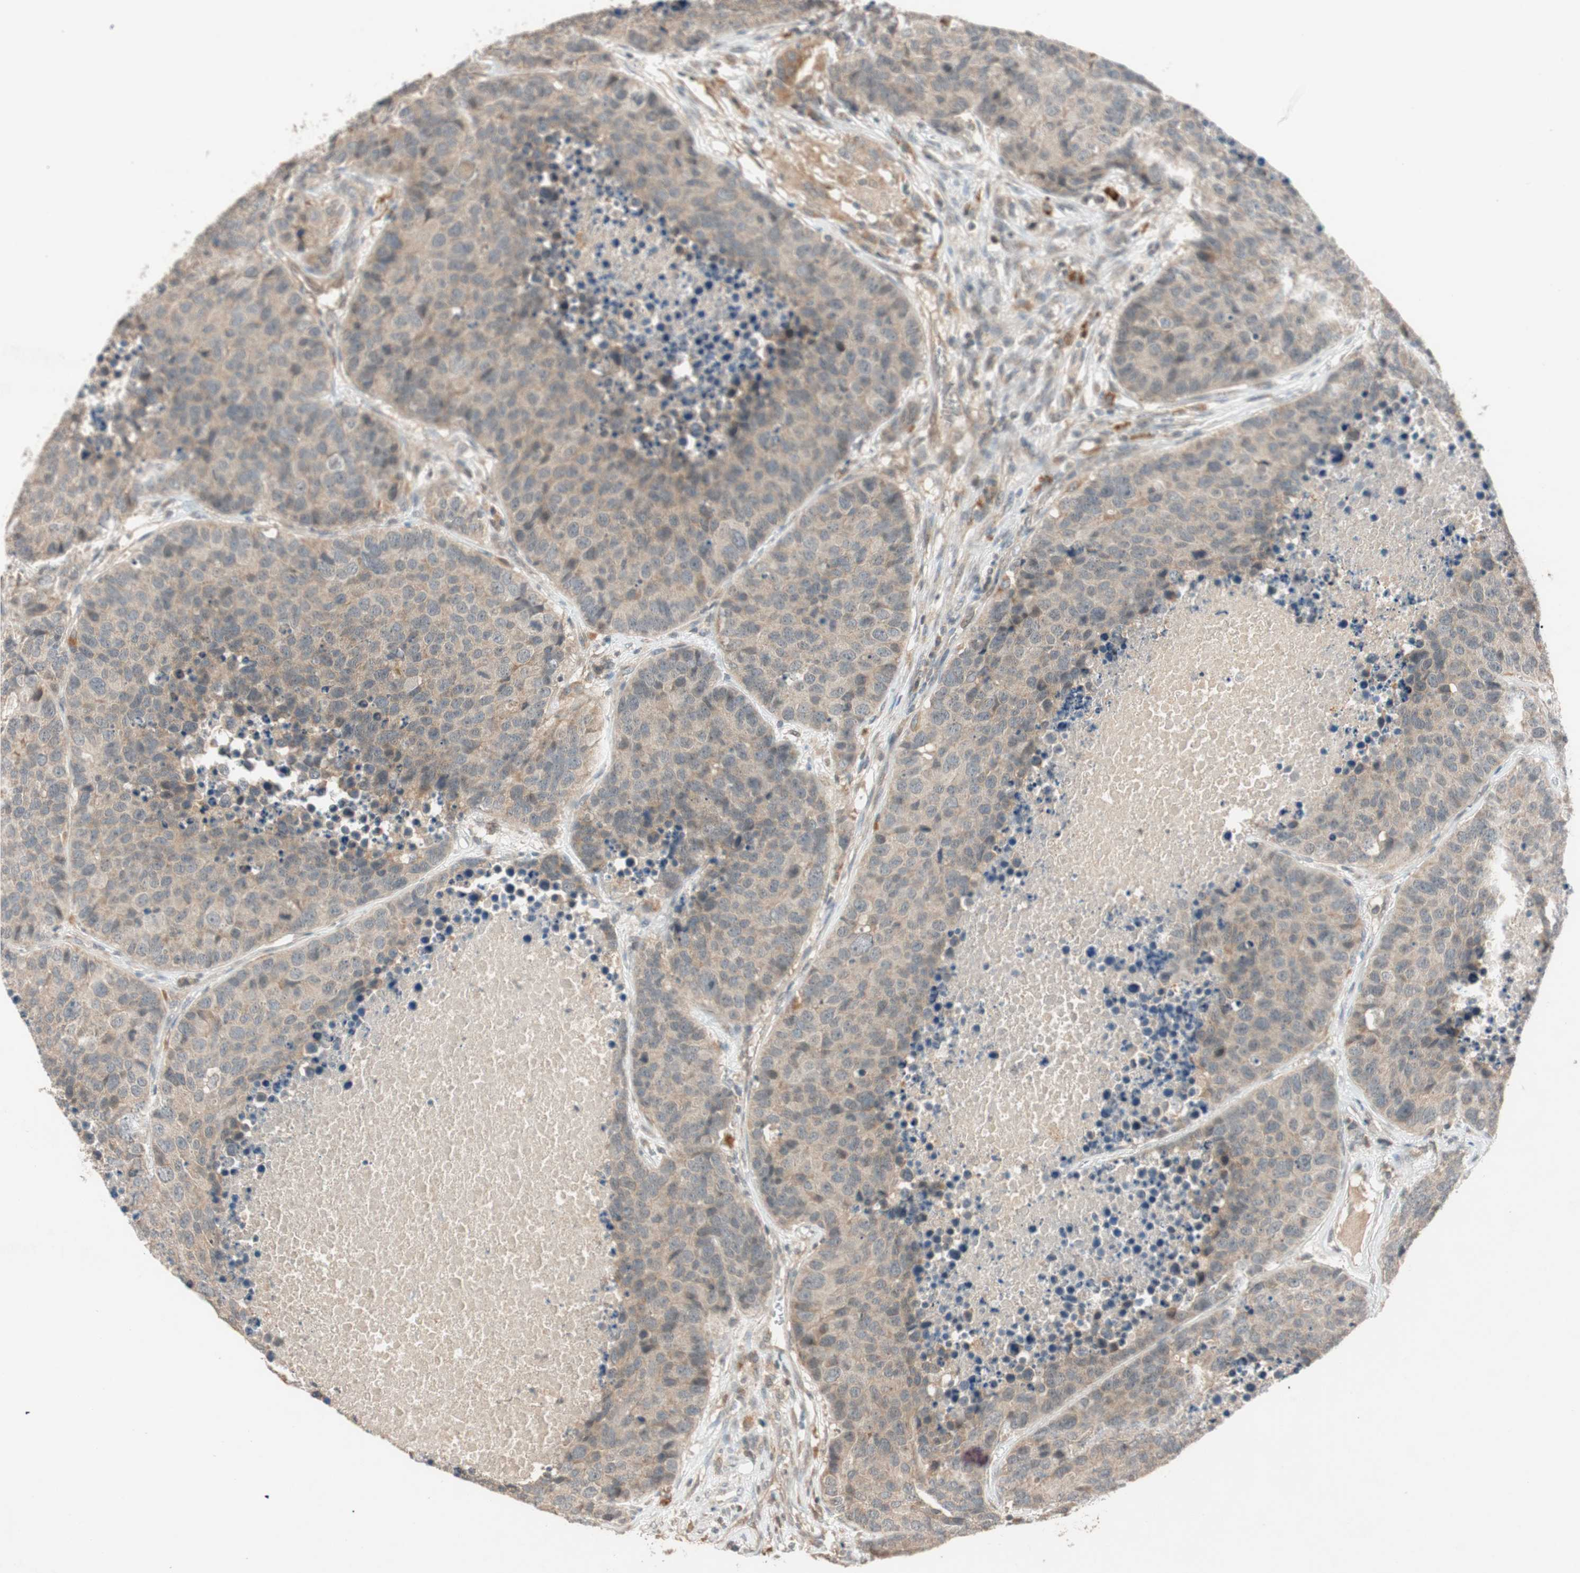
{"staining": {"intensity": "weak", "quantity": ">75%", "location": "cytoplasmic/membranous"}, "tissue": "carcinoid", "cell_type": "Tumor cells", "image_type": "cancer", "snomed": [{"axis": "morphology", "description": "Carcinoid, malignant, NOS"}, {"axis": "topography", "description": "Lung"}], "caption": "Protein staining exhibits weak cytoplasmic/membranous expression in approximately >75% of tumor cells in malignant carcinoid.", "gene": "GLB1", "patient": {"sex": "male", "age": 60}}